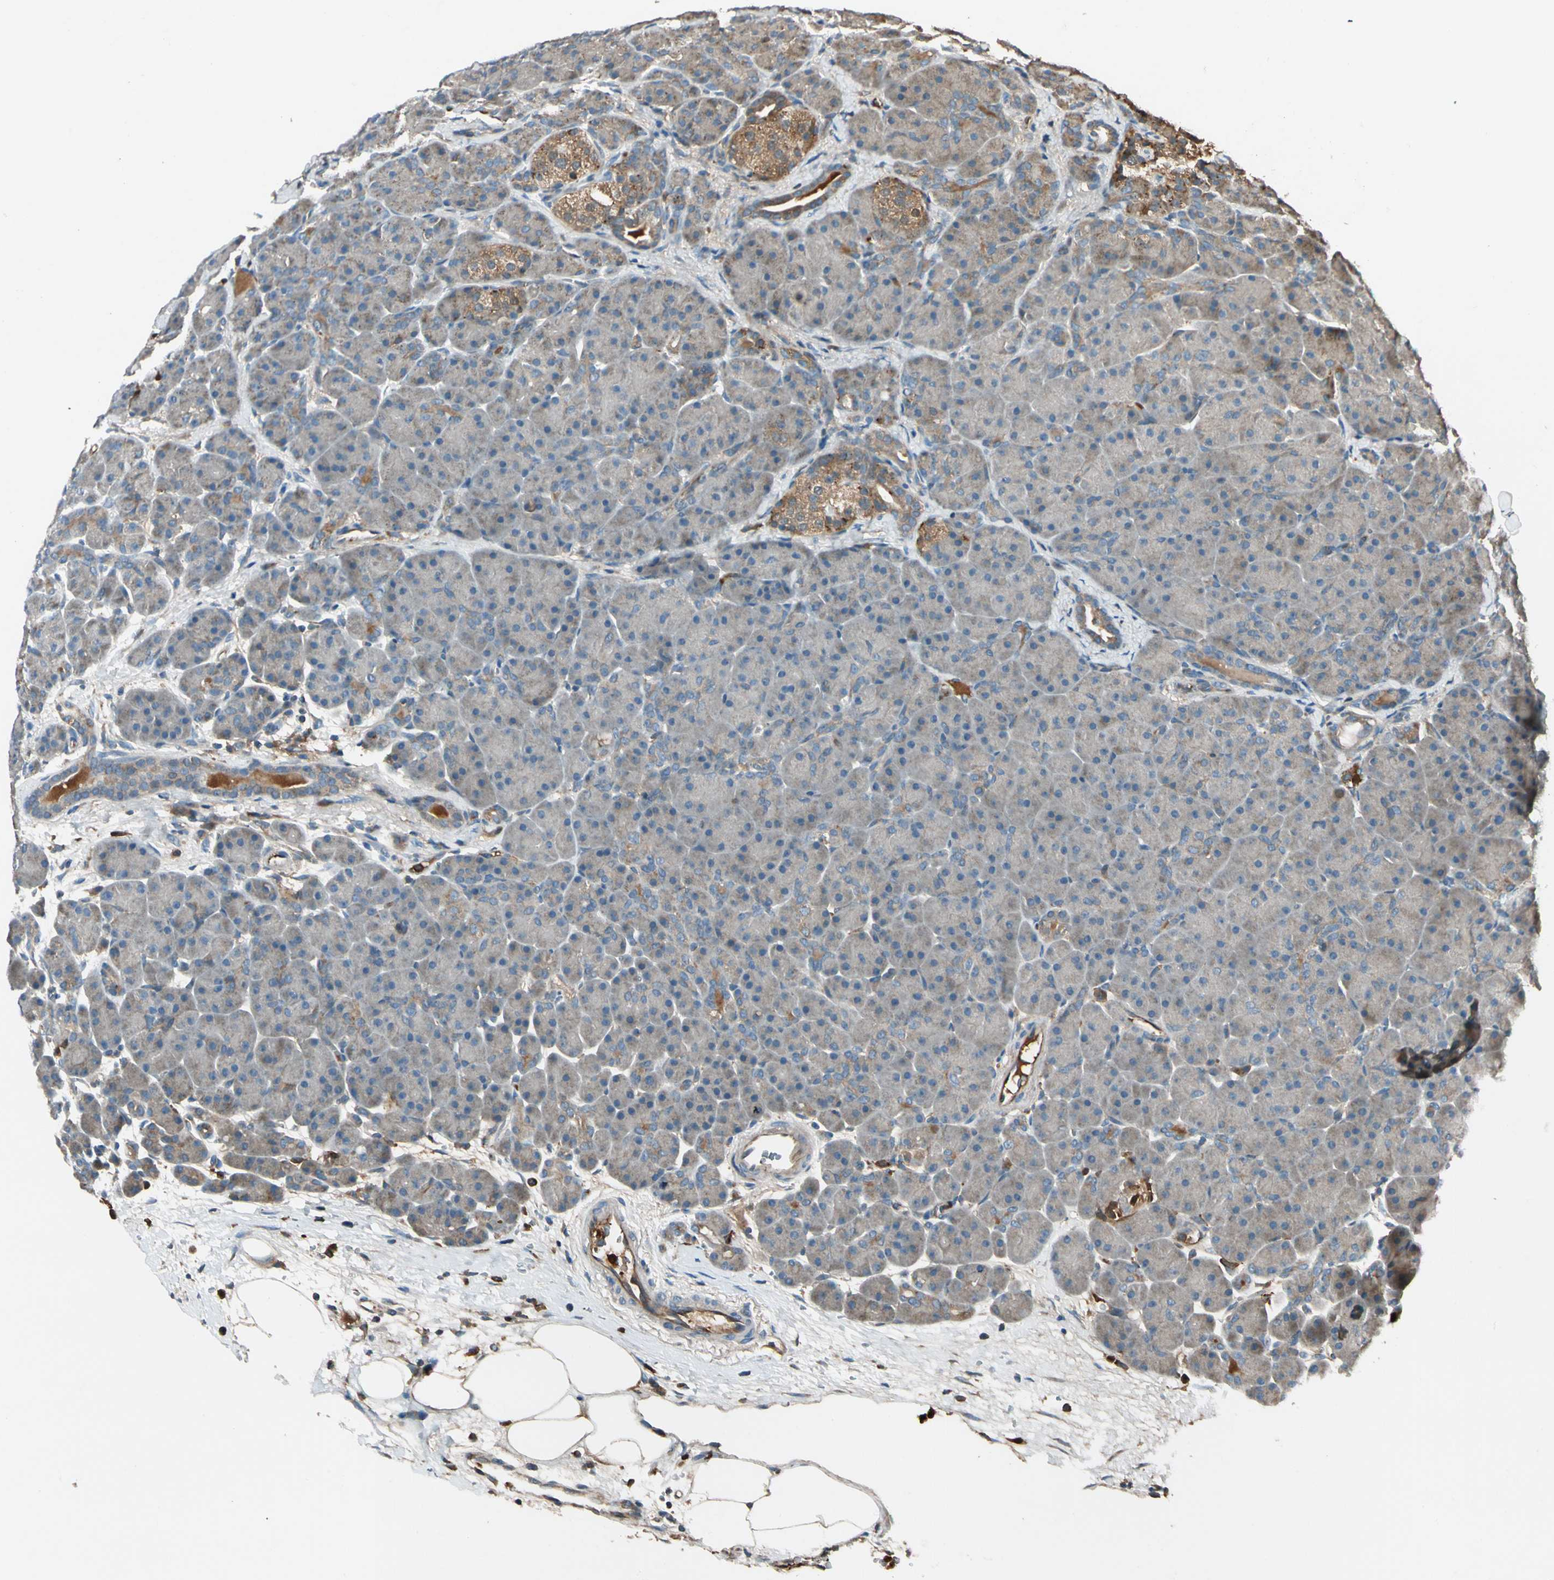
{"staining": {"intensity": "weak", "quantity": ">75%", "location": "cytoplasmic/membranous"}, "tissue": "pancreas", "cell_type": "Exocrine glandular cells", "image_type": "normal", "snomed": [{"axis": "morphology", "description": "Normal tissue, NOS"}, {"axis": "topography", "description": "Pancreas"}], "caption": "Immunohistochemical staining of unremarkable pancreas reveals low levels of weak cytoplasmic/membranous staining in about >75% of exocrine glandular cells. (IHC, brightfield microscopy, high magnification).", "gene": "STX11", "patient": {"sex": "male", "age": 66}}